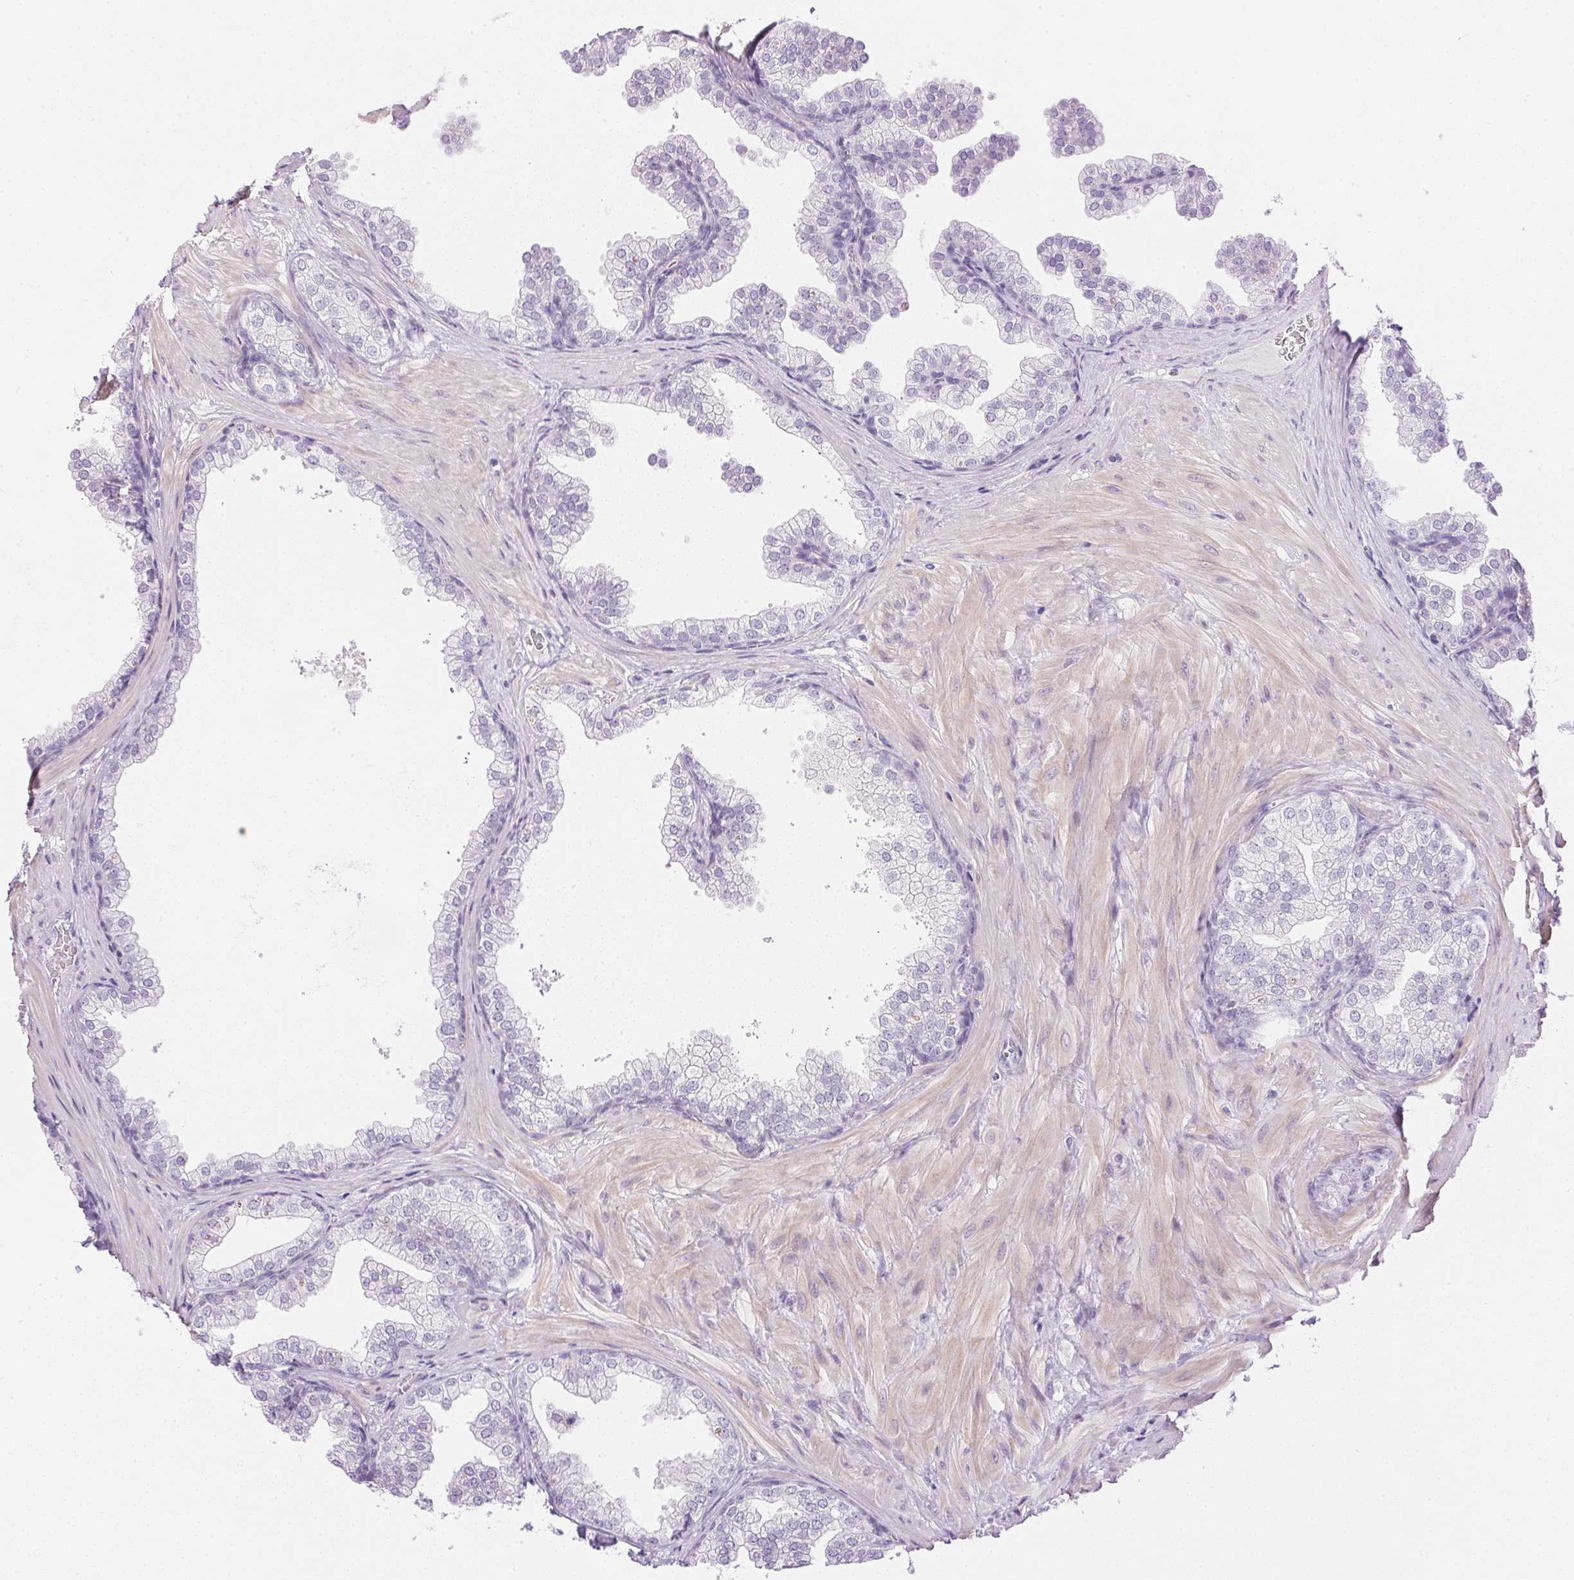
{"staining": {"intensity": "negative", "quantity": "none", "location": "none"}, "tissue": "prostate", "cell_type": "Glandular cells", "image_type": "normal", "snomed": [{"axis": "morphology", "description": "Normal tissue, NOS"}, {"axis": "topography", "description": "Prostate"}], "caption": "Immunohistochemical staining of benign human prostate reveals no significant positivity in glandular cells. (Immunohistochemistry, brightfield microscopy, high magnification).", "gene": "CTRL", "patient": {"sex": "male", "age": 37}}